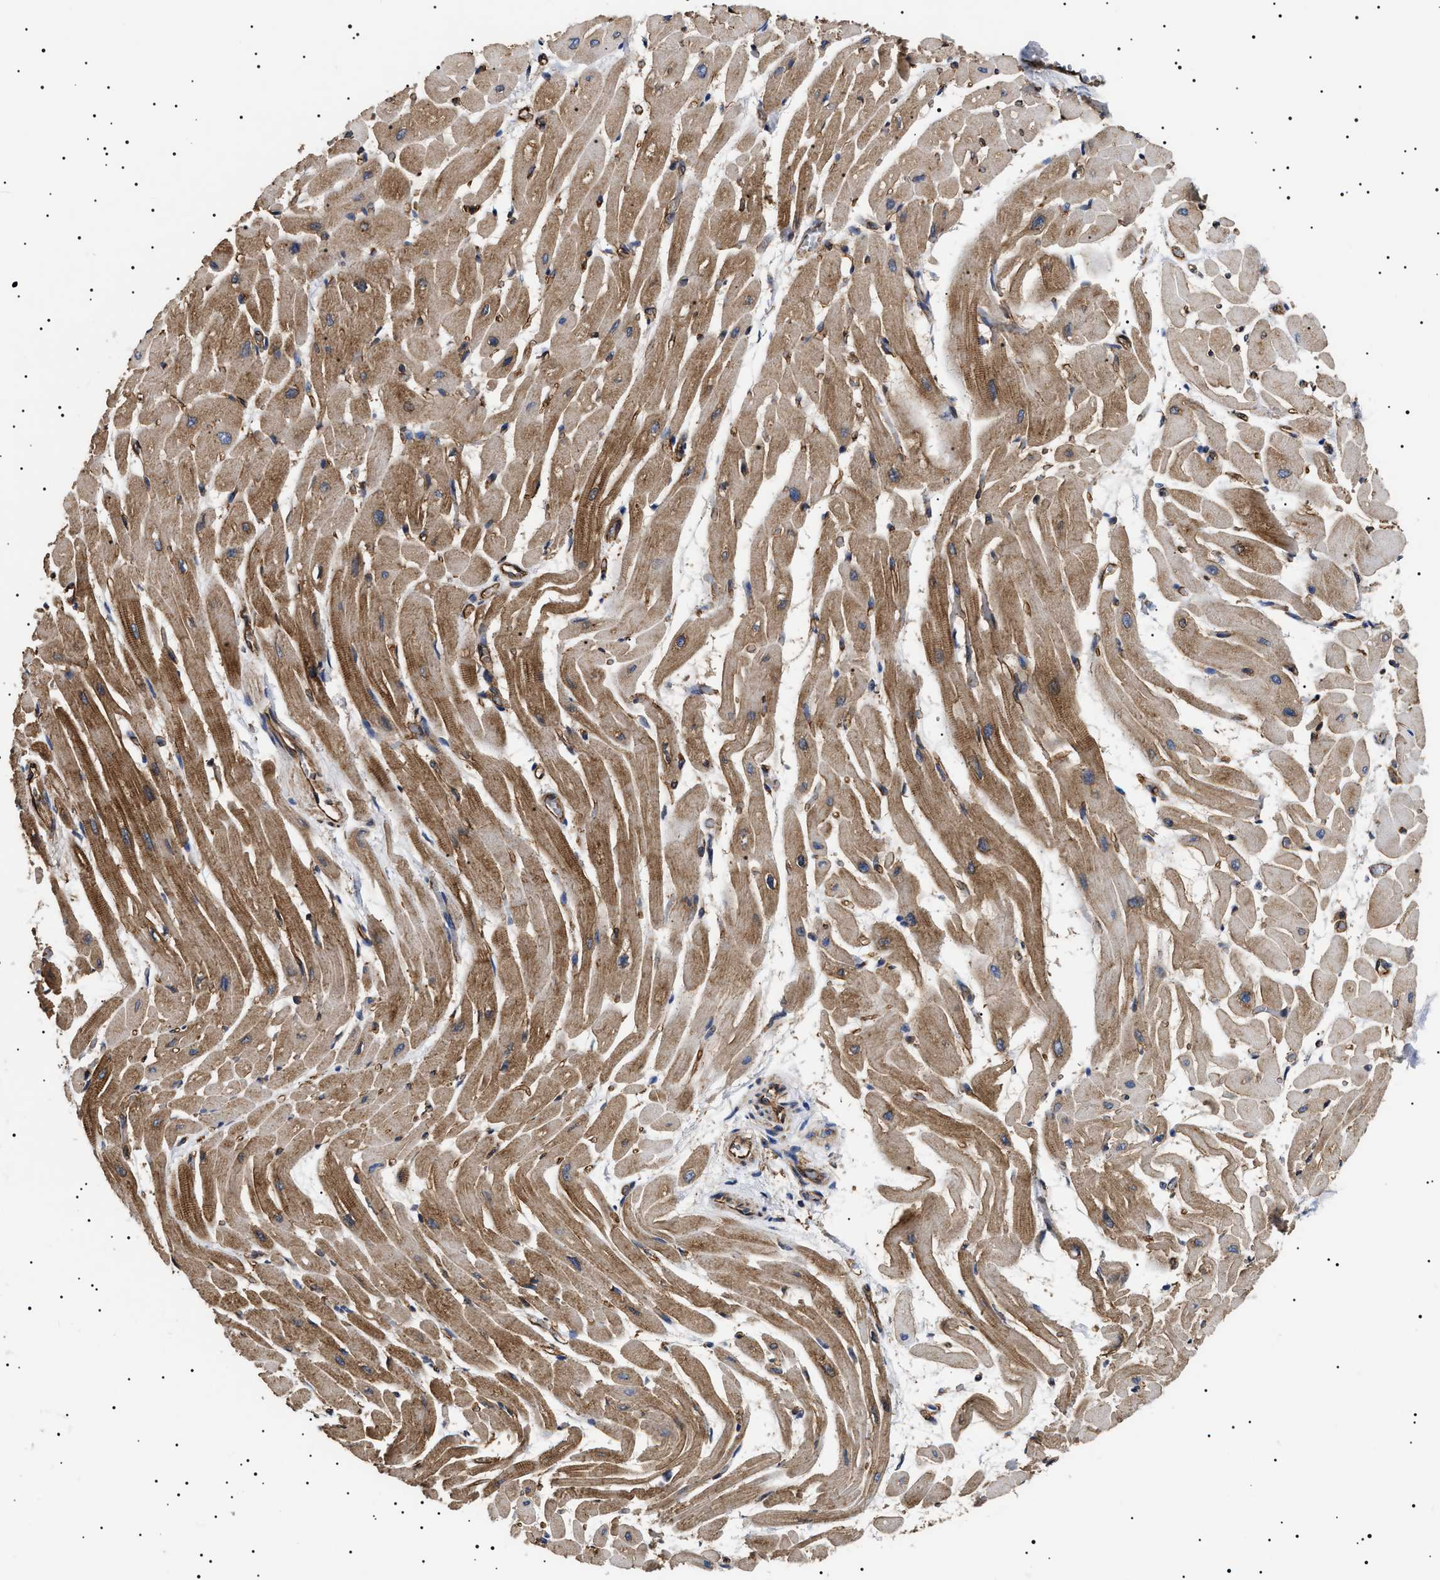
{"staining": {"intensity": "moderate", "quantity": ">75%", "location": "cytoplasmic/membranous"}, "tissue": "heart muscle", "cell_type": "Cardiomyocytes", "image_type": "normal", "snomed": [{"axis": "morphology", "description": "Normal tissue, NOS"}, {"axis": "topography", "description": "Heart"}], "caption": "Cardiomyocytes demonstrate medium levels of moderate cytoplasmic/membranous positivity in approximately >75% of cells in normal human heart muscle. The staining is performed using DAB (3,3'-diaminobenzidine) brown chromogen to label protein expression. The nuclei are counter-stained blue using hematoxylin.", "gene": "TPP2", "patient": {"sex": "male", "age": 45}}